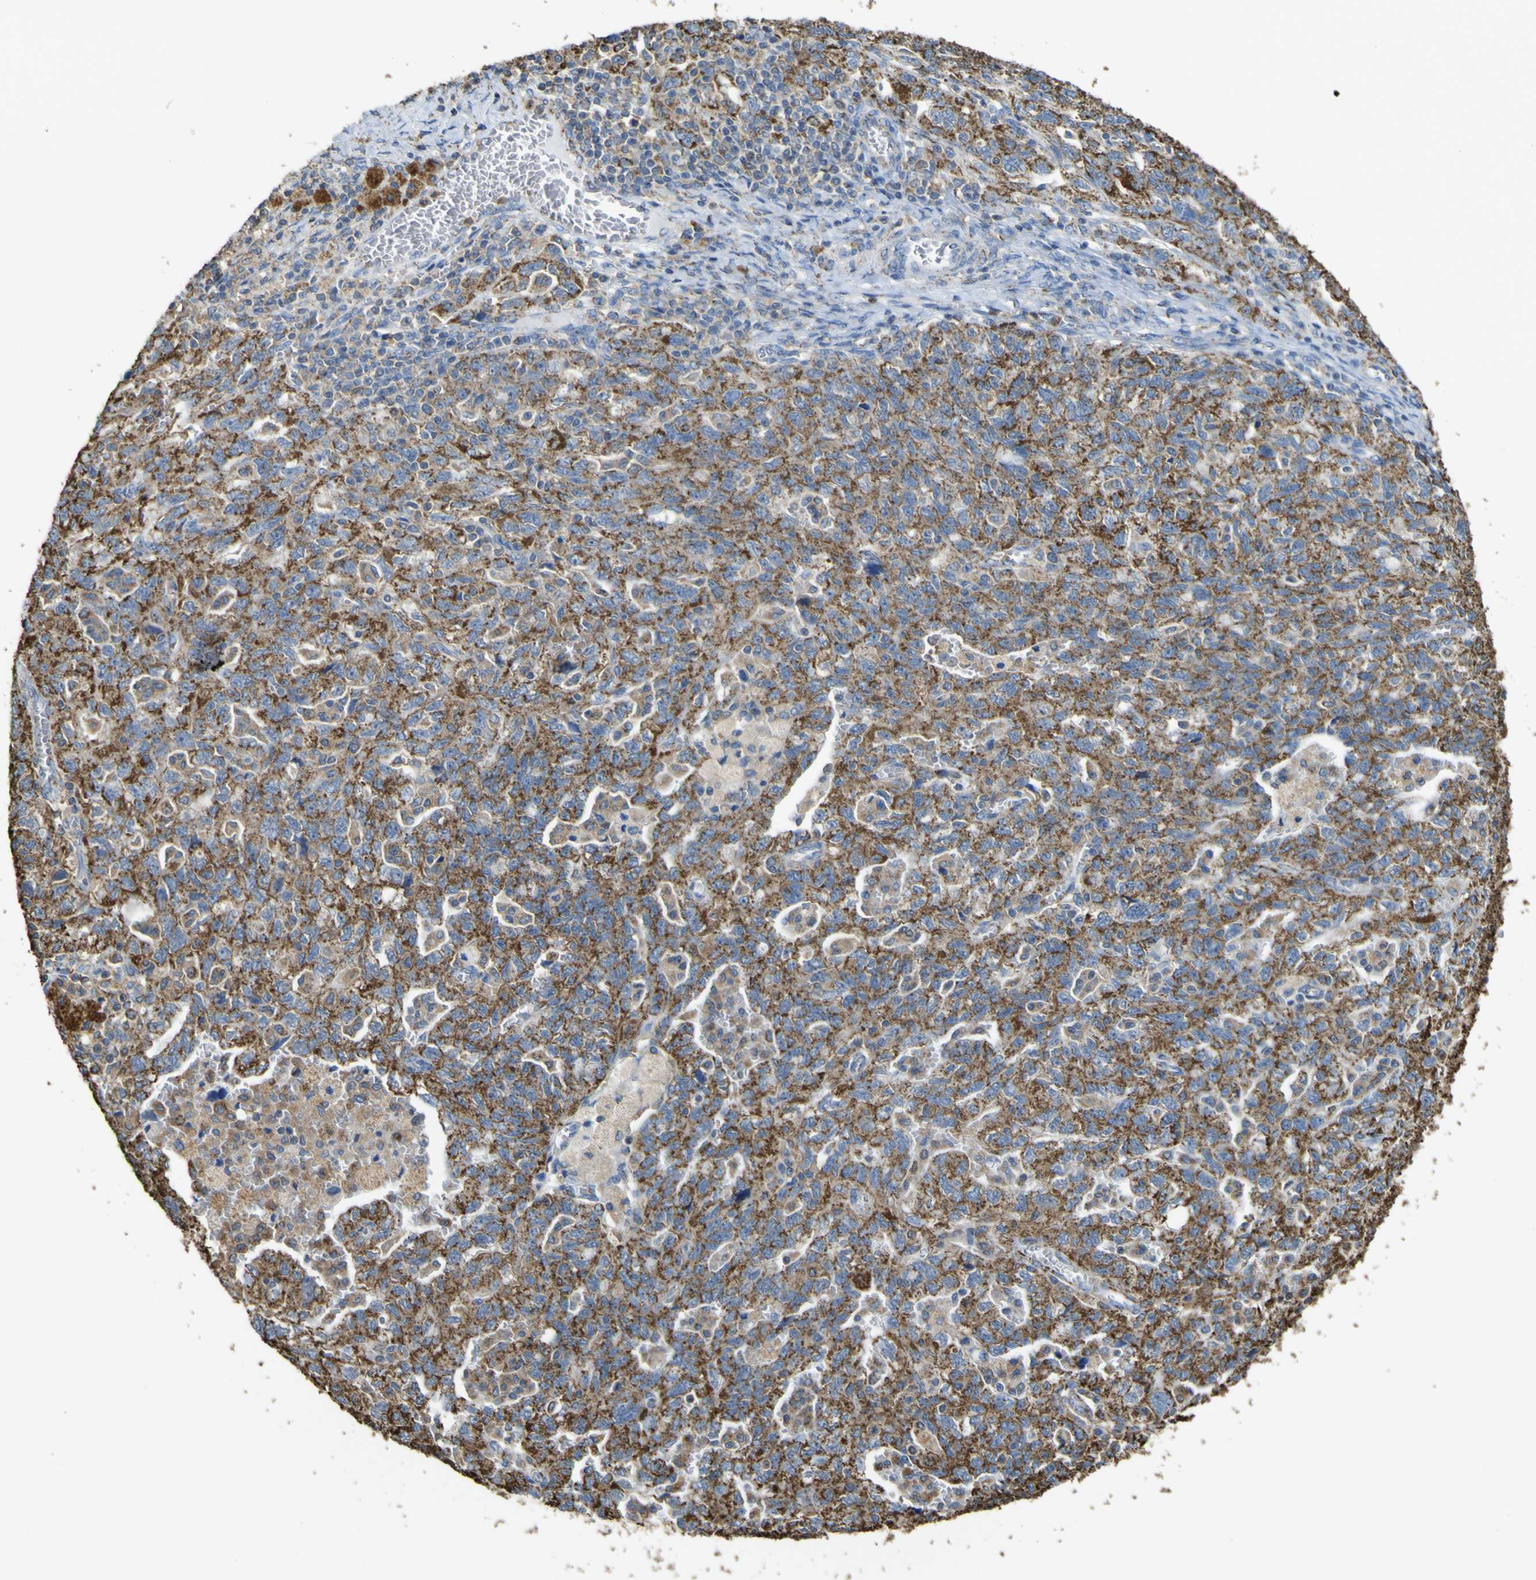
{"staining": {"intensity": "strong", "quantity": ">75%", "location": "cytoplasmic/membranous"}, "tissue": "ovarian cancer", "cell_type": "Tumor cells", "image_type": "cancer", "snomed": [{"axis": "morphology", "description": "Carcinoma, NOS"}, {"axis": "morphology", "description": "Cystadenocarcinoma, serous, NOS"}, {"axis": "topography", "description": "Ovary"}], "caption": "High-power microscopy captured an IHC micrograph of ovarian serous cystadenocarcinoma, revealing strong cytoplasmic/membranous positivity in about >75% of tumor cells. (brown staining indicates protein expression, while blue staining denotes nuclei).", "gene": "ACSL3", "patient": {"sex": "female", "age": 69}}